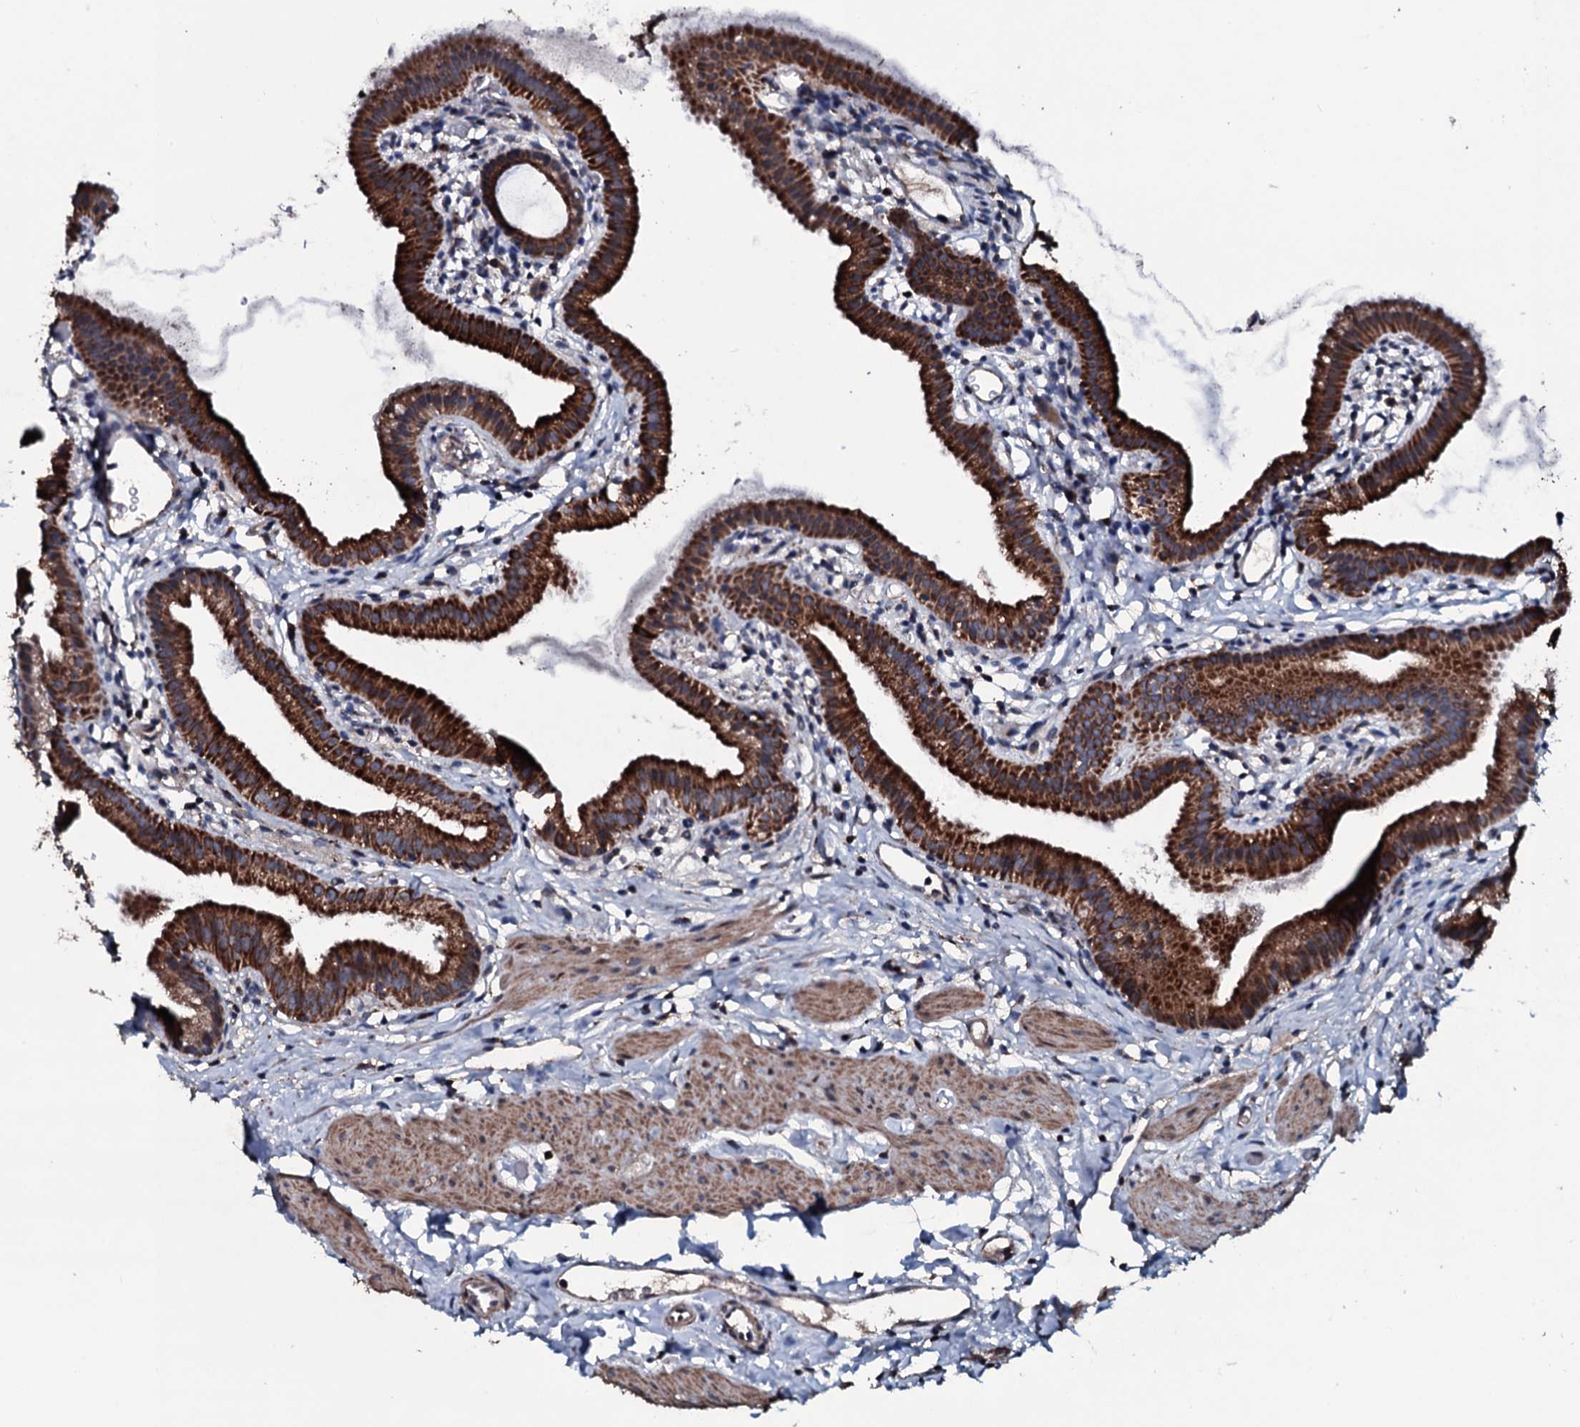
{"staining": {"intensity": "strong", "quantity": ">75%", "location": "cytoplasmic/membranous"}, "tissue": "gallbladder", "cell_type": "Glandular cells", "image_type": "normal", "snomed": [{"axis": "morphology", "description": "Normal tissue, NOS"}, {"axis": "topography", "description": "Gallbladder"}], "caption": "This is an image of immunohistochemistry (IHC) staining of unremarkable gallbladder, which shows strong expression in the cytoplasmic/membranous of glandular cells.", "gene": "DYNC2I2", "patient": {"sex": "female", "age": 46}}